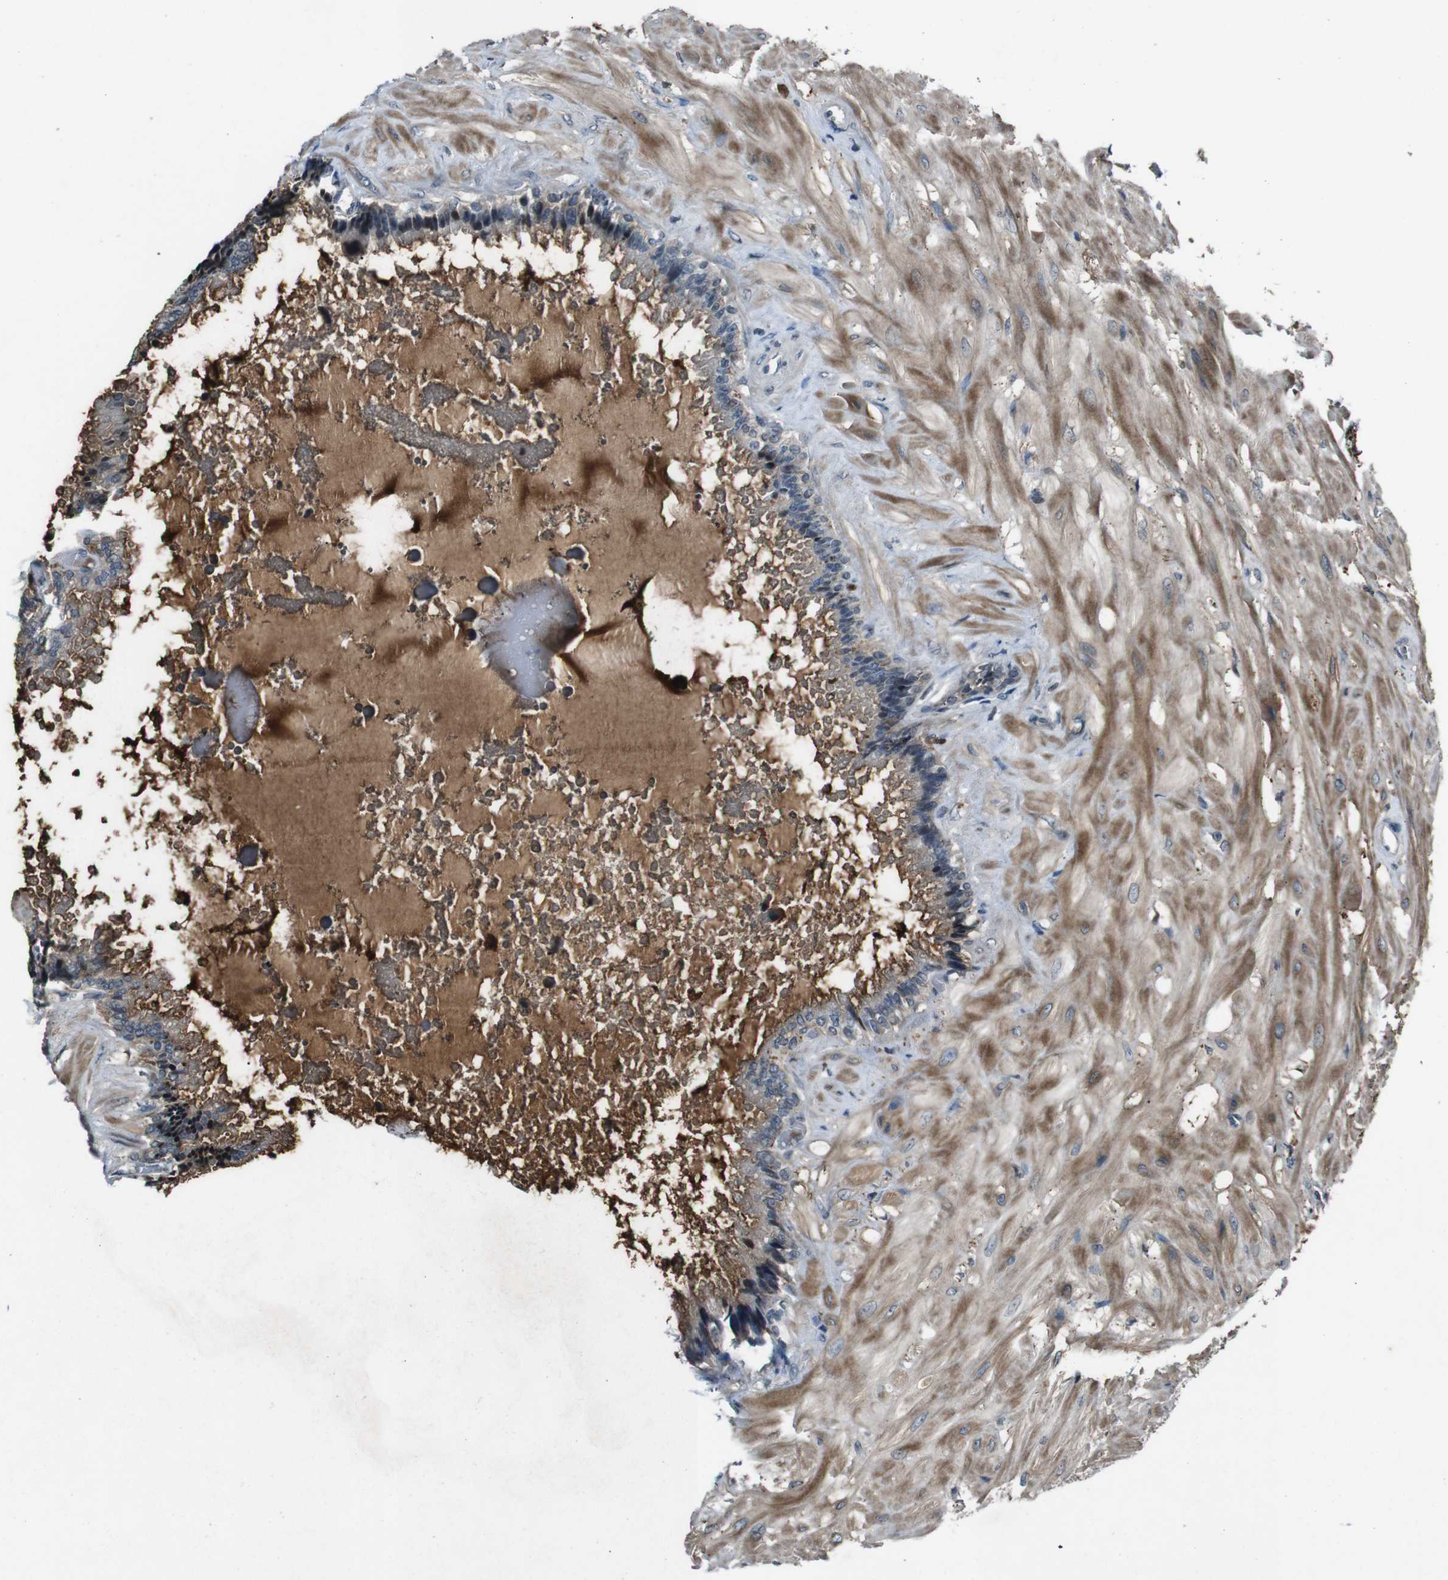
{"staining": {"intensity": "weak", "quantity": "<25%", "location": "cytoplasmic/membranous"}, "tissue": "seminal vesicle", "cell_type": "Glandular cells", "image_type": "normal", "snomed": [{"axis": "morphology", "description": "Normal tissue, NOS"}, {"axis": "topography", "description": "Seminal veicle"}], "caption": "This is an immunohistochemistry image of unremarkable seminal vesicle. There is no positivity in glandular cells.", "gene": "UGT1A6", "patient": {"sex": "male", "age": 46}}